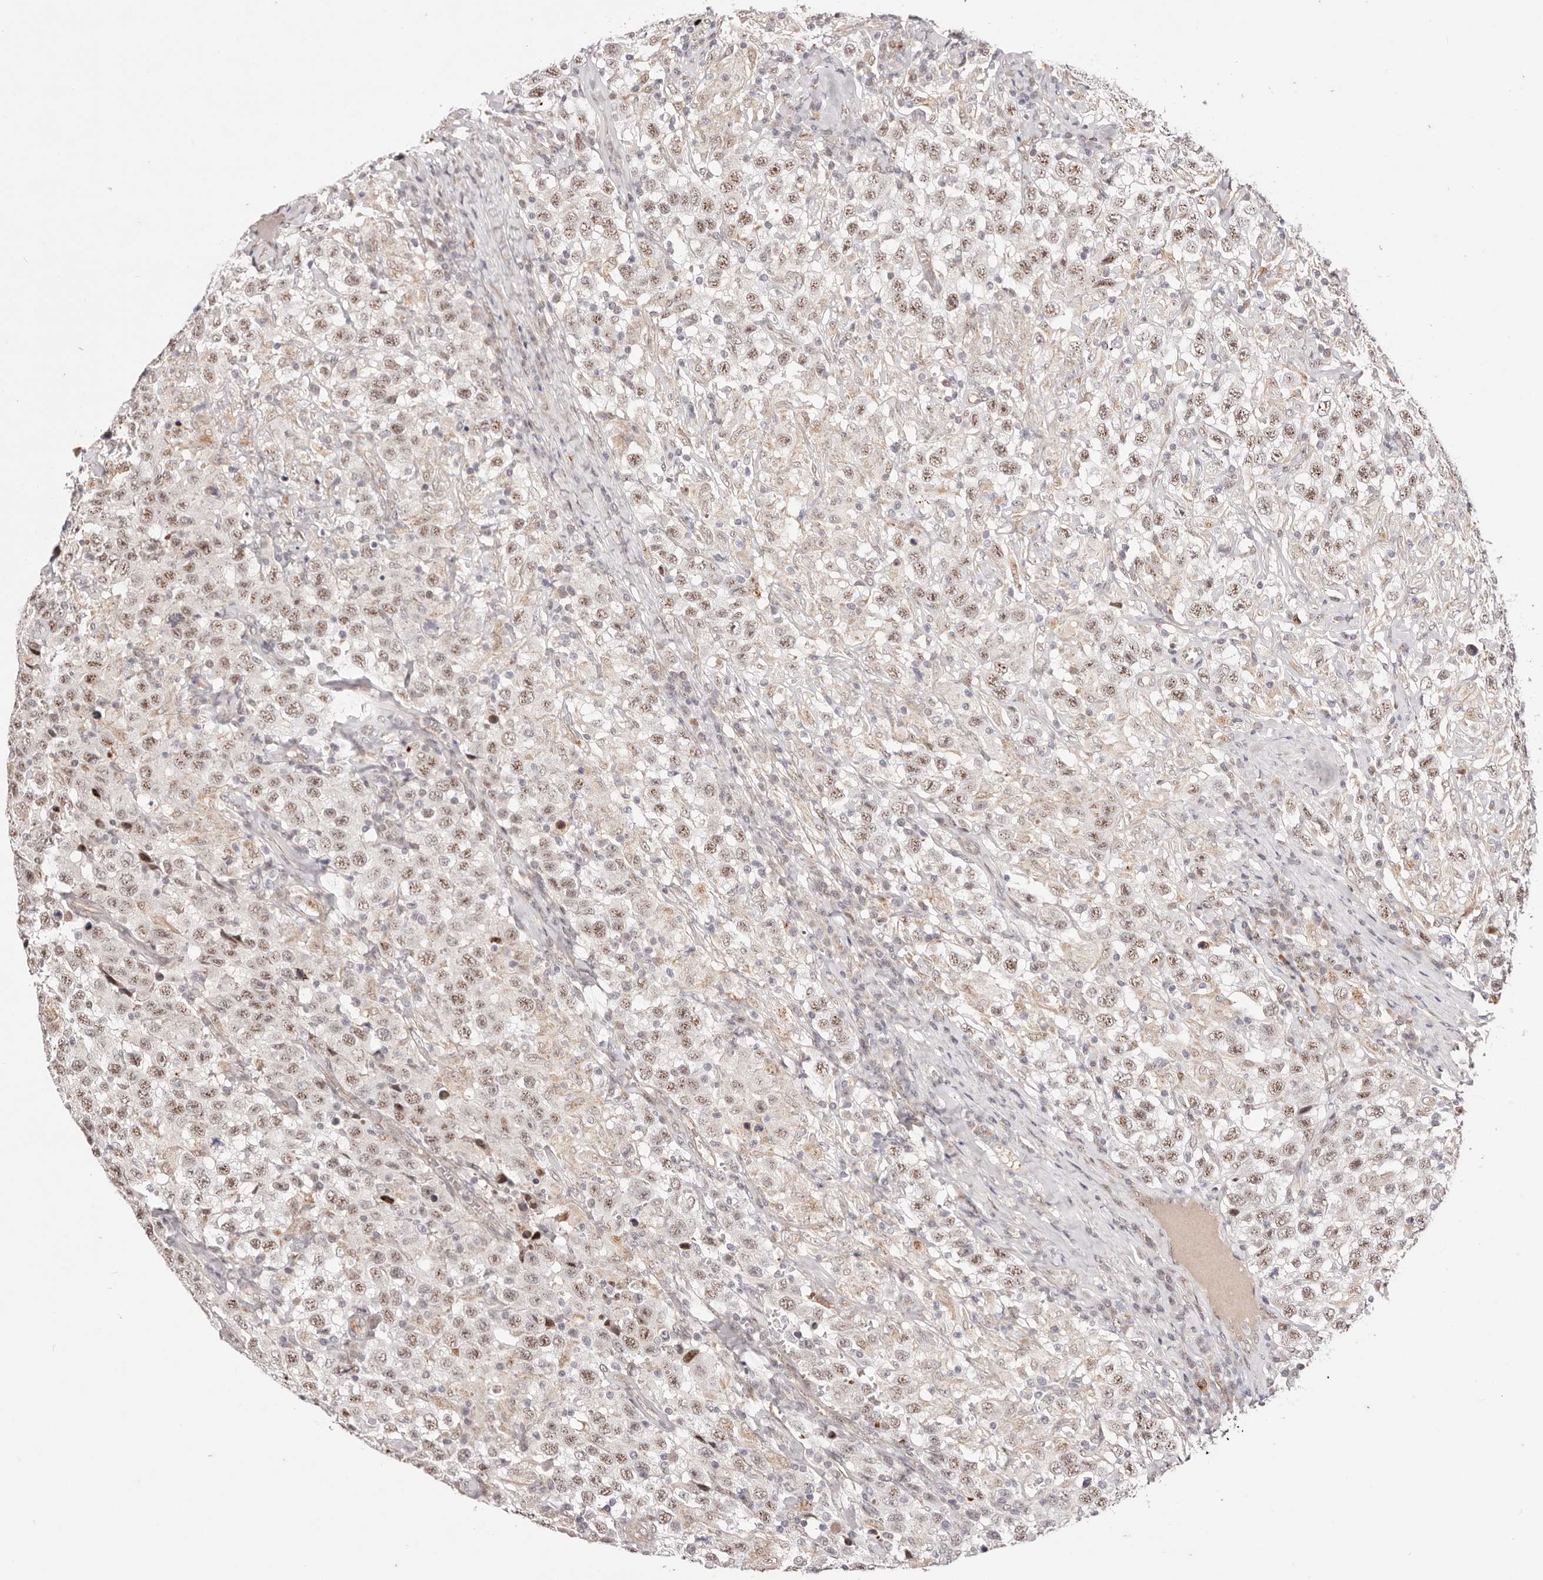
{"staining": {"intensity": "moderate", "quantity": ">75%", "location": "nuclear"}, "tissue": "testis cancer", "cell_type": "Tumor cells", "image_type": "cancer", "snomed": [{"axis": "morphology", "description": "Seminoma, NOS"}, {"axis": "topography", "description": "Testis"}], "caption": "The image exhibits immunohistochemical staining of testis seminoma. There is moderate nuclear positivity is identified in about >75% of tumor cells.", "gene": "WRN", "patient": {"sex": "male", "age": 41}}